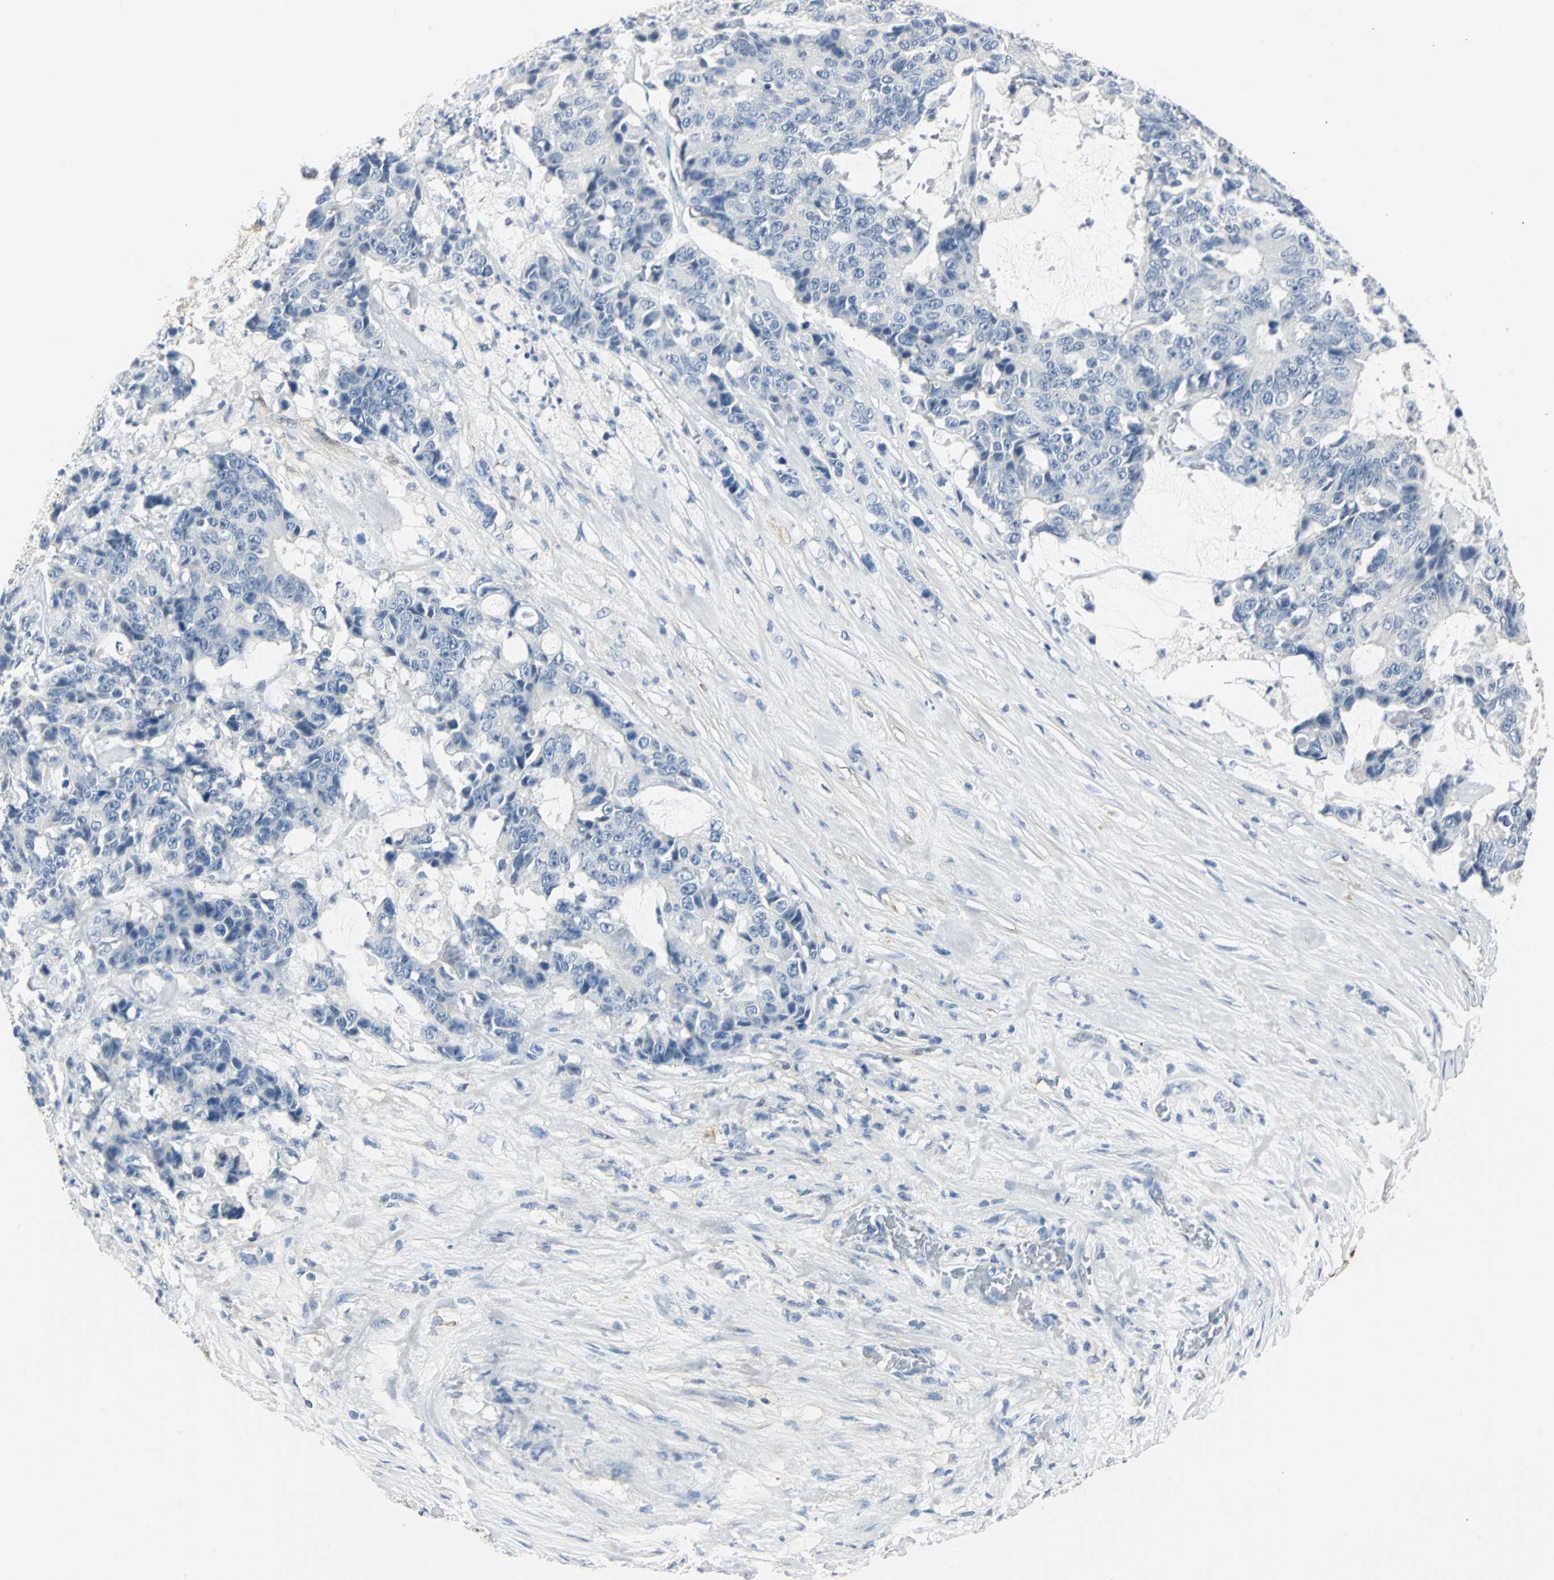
{"staining": {"intensity": "negative", "quantity": "none", "location": "none"}, "tissue": "colorectal cancer", "cell_type": "Tumor cells", "image_type": "cancer", "snomed": [{"axis": "morphology", "description": "Adenocarcinoma, NOS"}, {"axis": "topography", "description": "Colon"}], "caption": "Immunohistochemical staining of human colorectal cancer (adenocarcinoma) reveals no significant expression in tumor cells.", "gene": "UCHL1", "patient": {"sex": "female", "age": 86}}